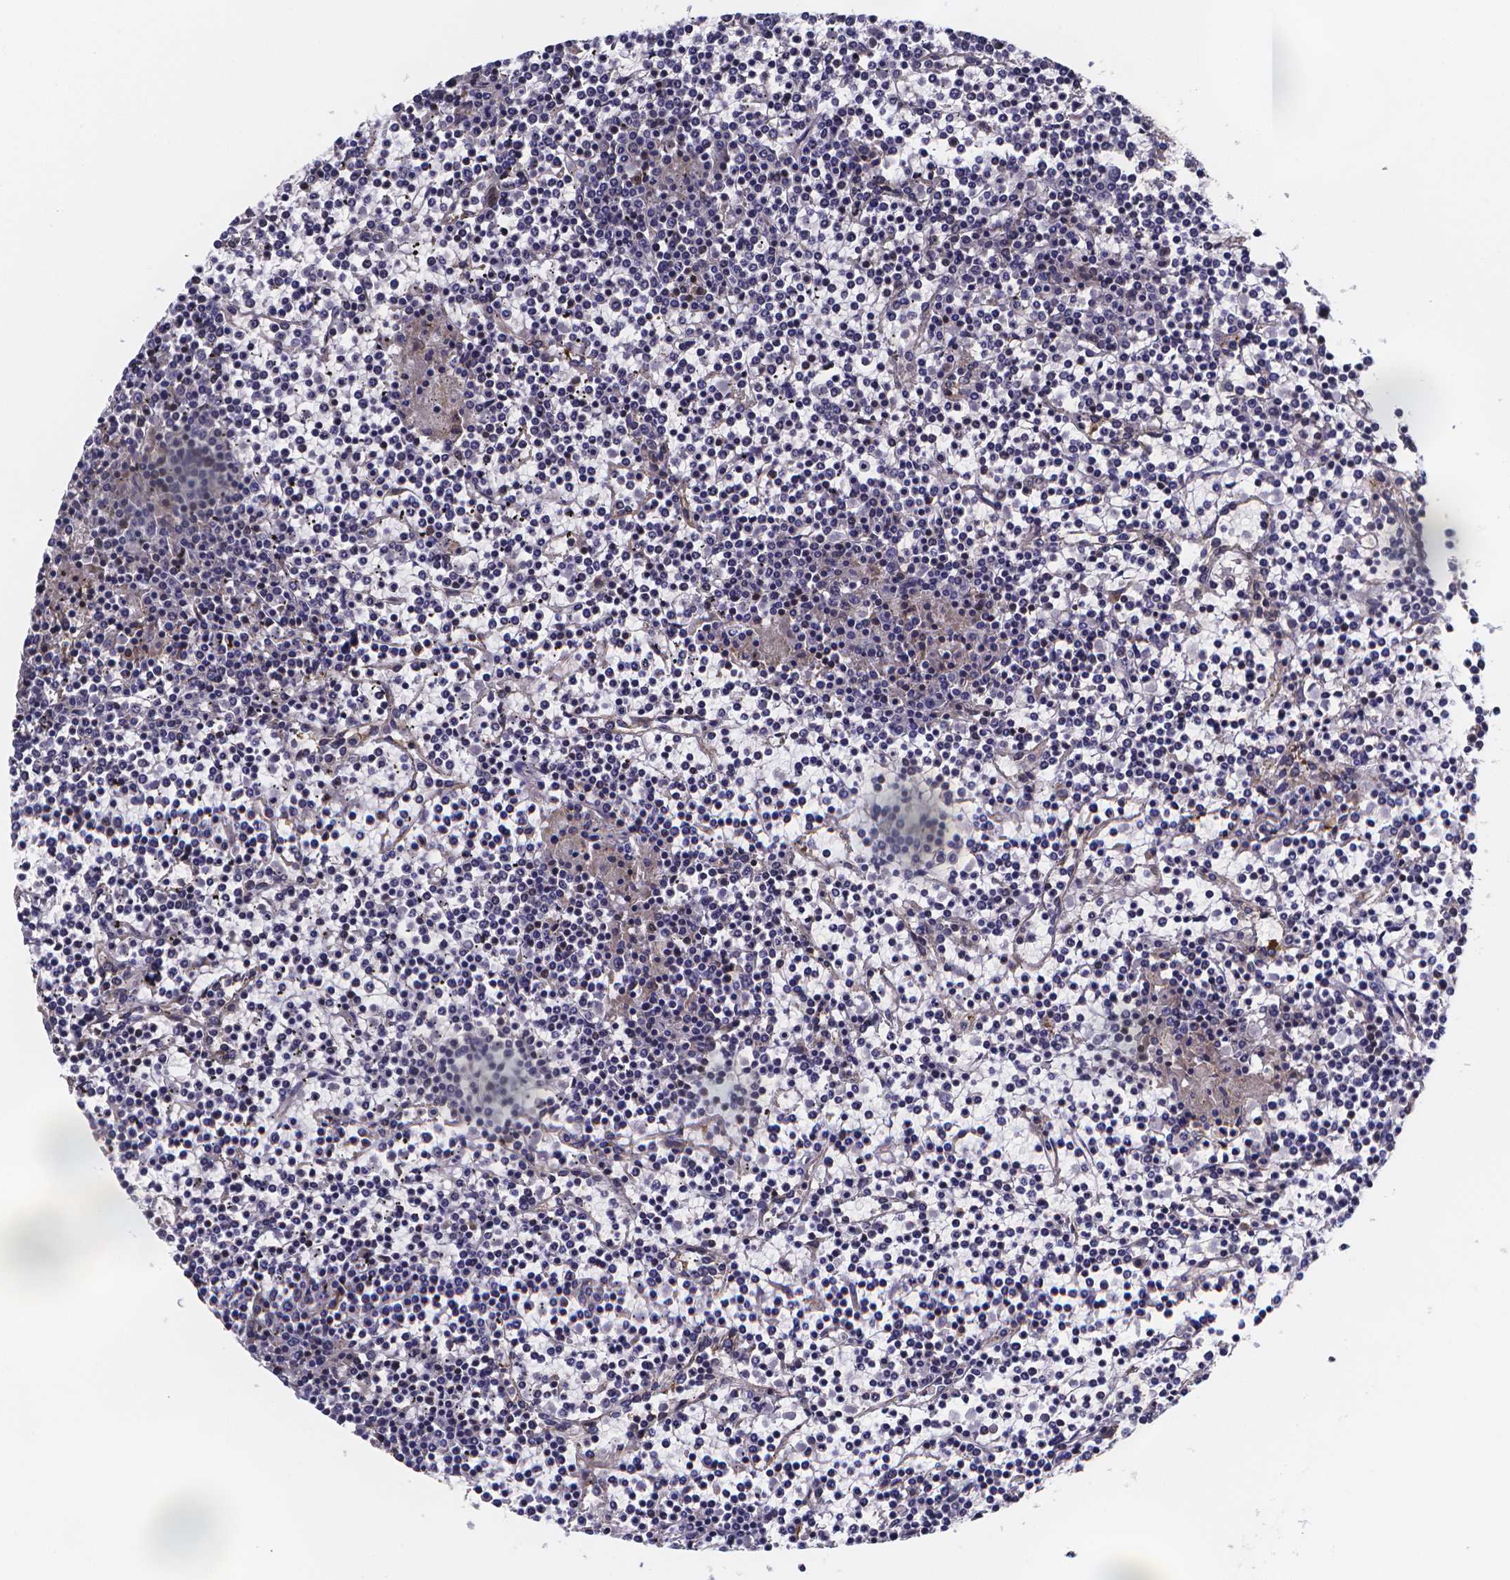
{"staining": {"intensity": "negative", "quantity": "none", "location": "none"}, "tissue": "lymphoma", "cell_type": "Tumor cells", "image_type": "cancer", "snomed": [{"axis": "morphology", "description": "Malignant lymphoma, non-Hodgkin's type, Low grade"}, {"axis": "topography", "description": "Spleen"}], "caption": "Lymphoma stained for a protein using IHC demonstrates no staining tumor cells.", "gene": "PAH", "patient": {"sex": "female", "age": 19}}